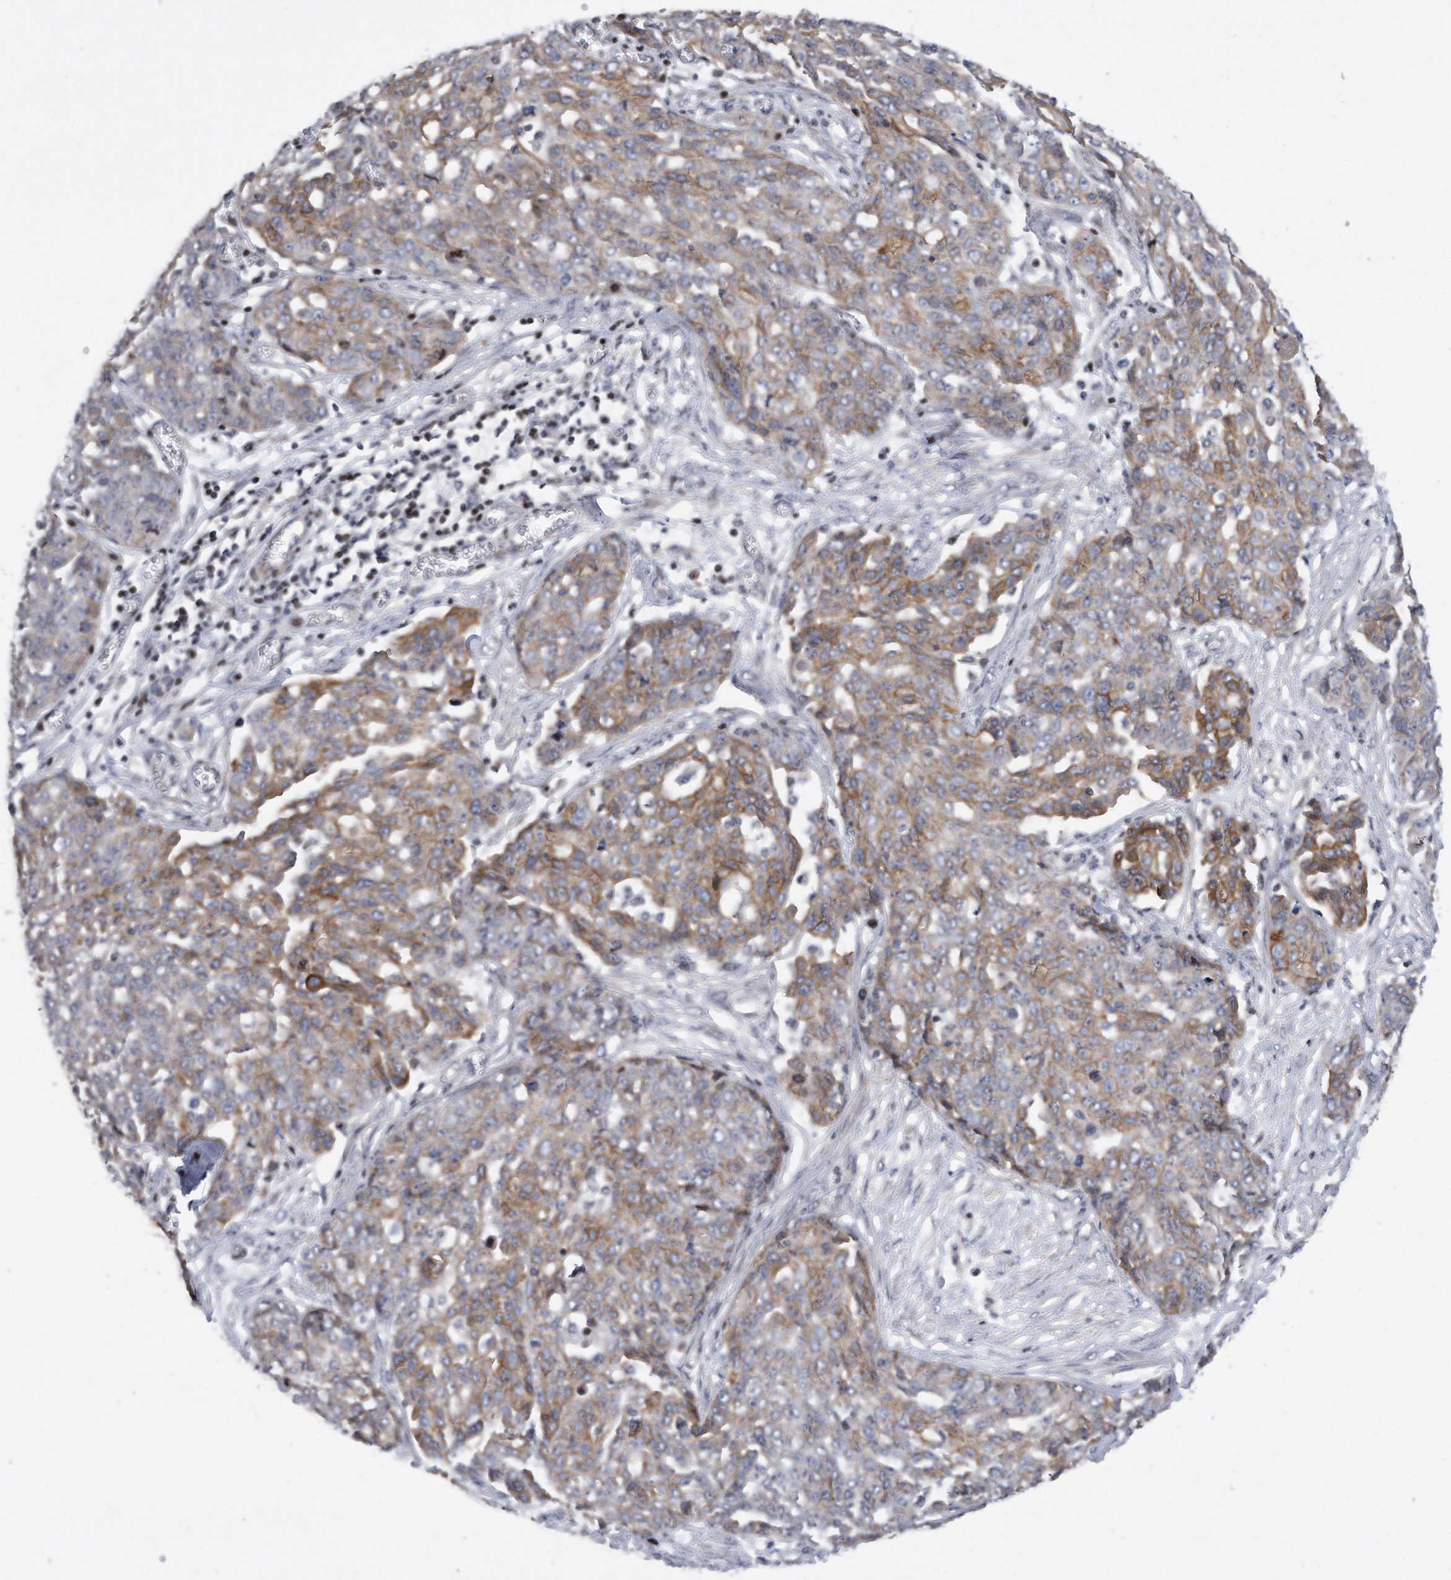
{"staining": {"intensity": "weak", "quantity": "<25%", "location": "cytoplasmic/membranous"}, "tissue": "ovarian cancer", "cell_type": "Tumor cells", "image_type": "cancer", "snomed": [{"axis": "morphology", "description": "Cystadenocarcinoma, serous, NOS"}, {"axis": "topography", "description": "Soft tissue"}, {"axis": "topography", "description": "Ovary"}], "caption": "Immunohistochemistry (IHC) micrograph of neoplastic tissue: ovarian cancer stained with DAB reveals no significant protein staining in tumor cells. (DAB (3,3'-diaminobenzidine) IHC with hematoxylin counter stain).", "gene": "CDH12", "patient": {"sex": "female", "age": 57}}